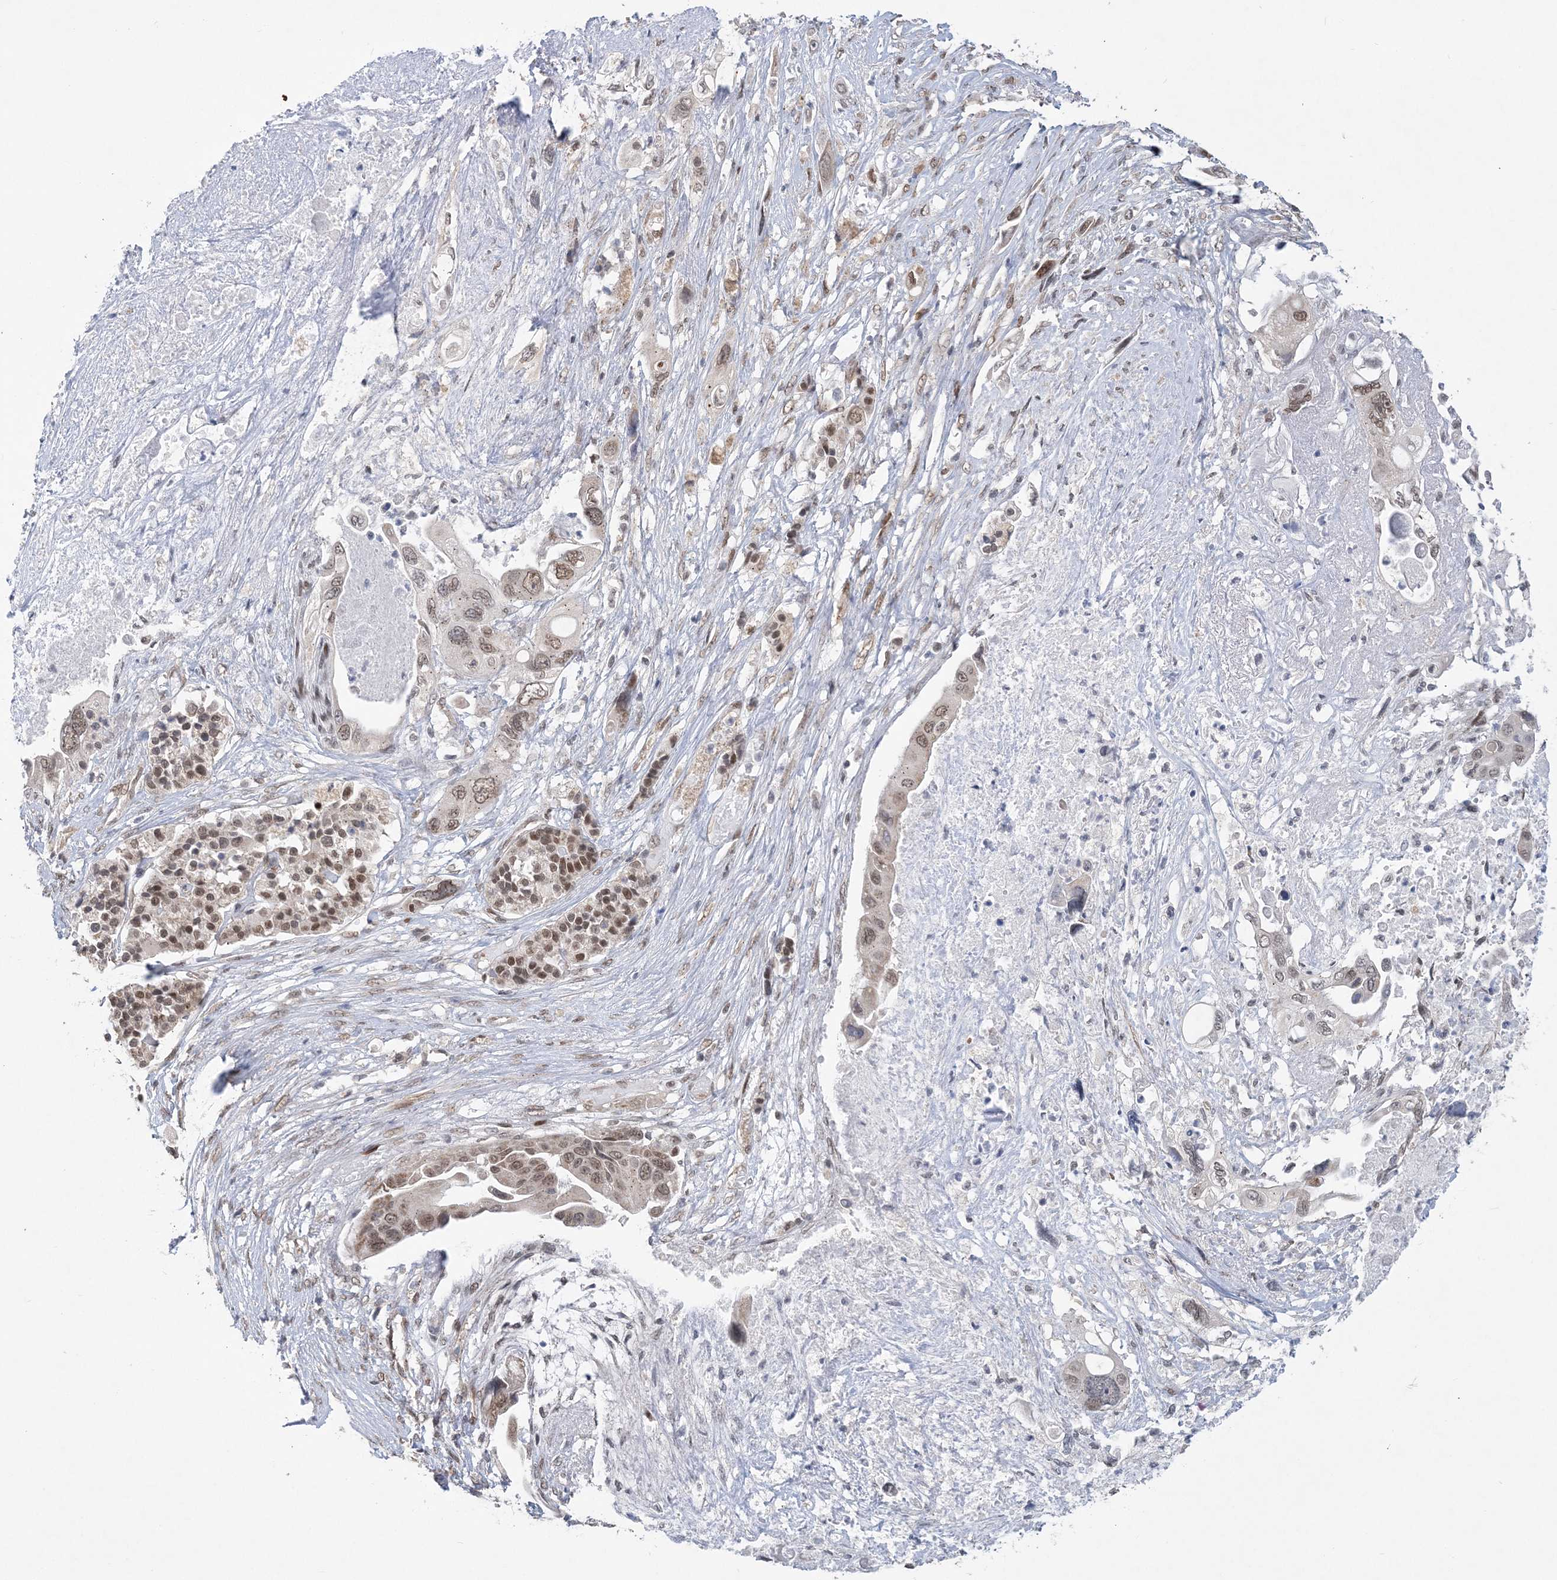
{"staining": {"intensity": "weak", "quantity": ">75%", "location": "nuclear"}, "tissue": "pancreatic cancer", "cell_type": "Tumor cells", "image_type": "cancer", "snomed": [{"axis": "morphology", "description": "Adenocarcinoma, NOS"}, {"axis": "topography", "description": "Pancreas"}], "caption": "Immunohistochemical staining of adenocarcinoma (pancreatic) displays weak nuclear protein positivity in approximately >75% of tumor cells.", "gene": "WAC", "patient": {"sex": "male", "age": 66}}